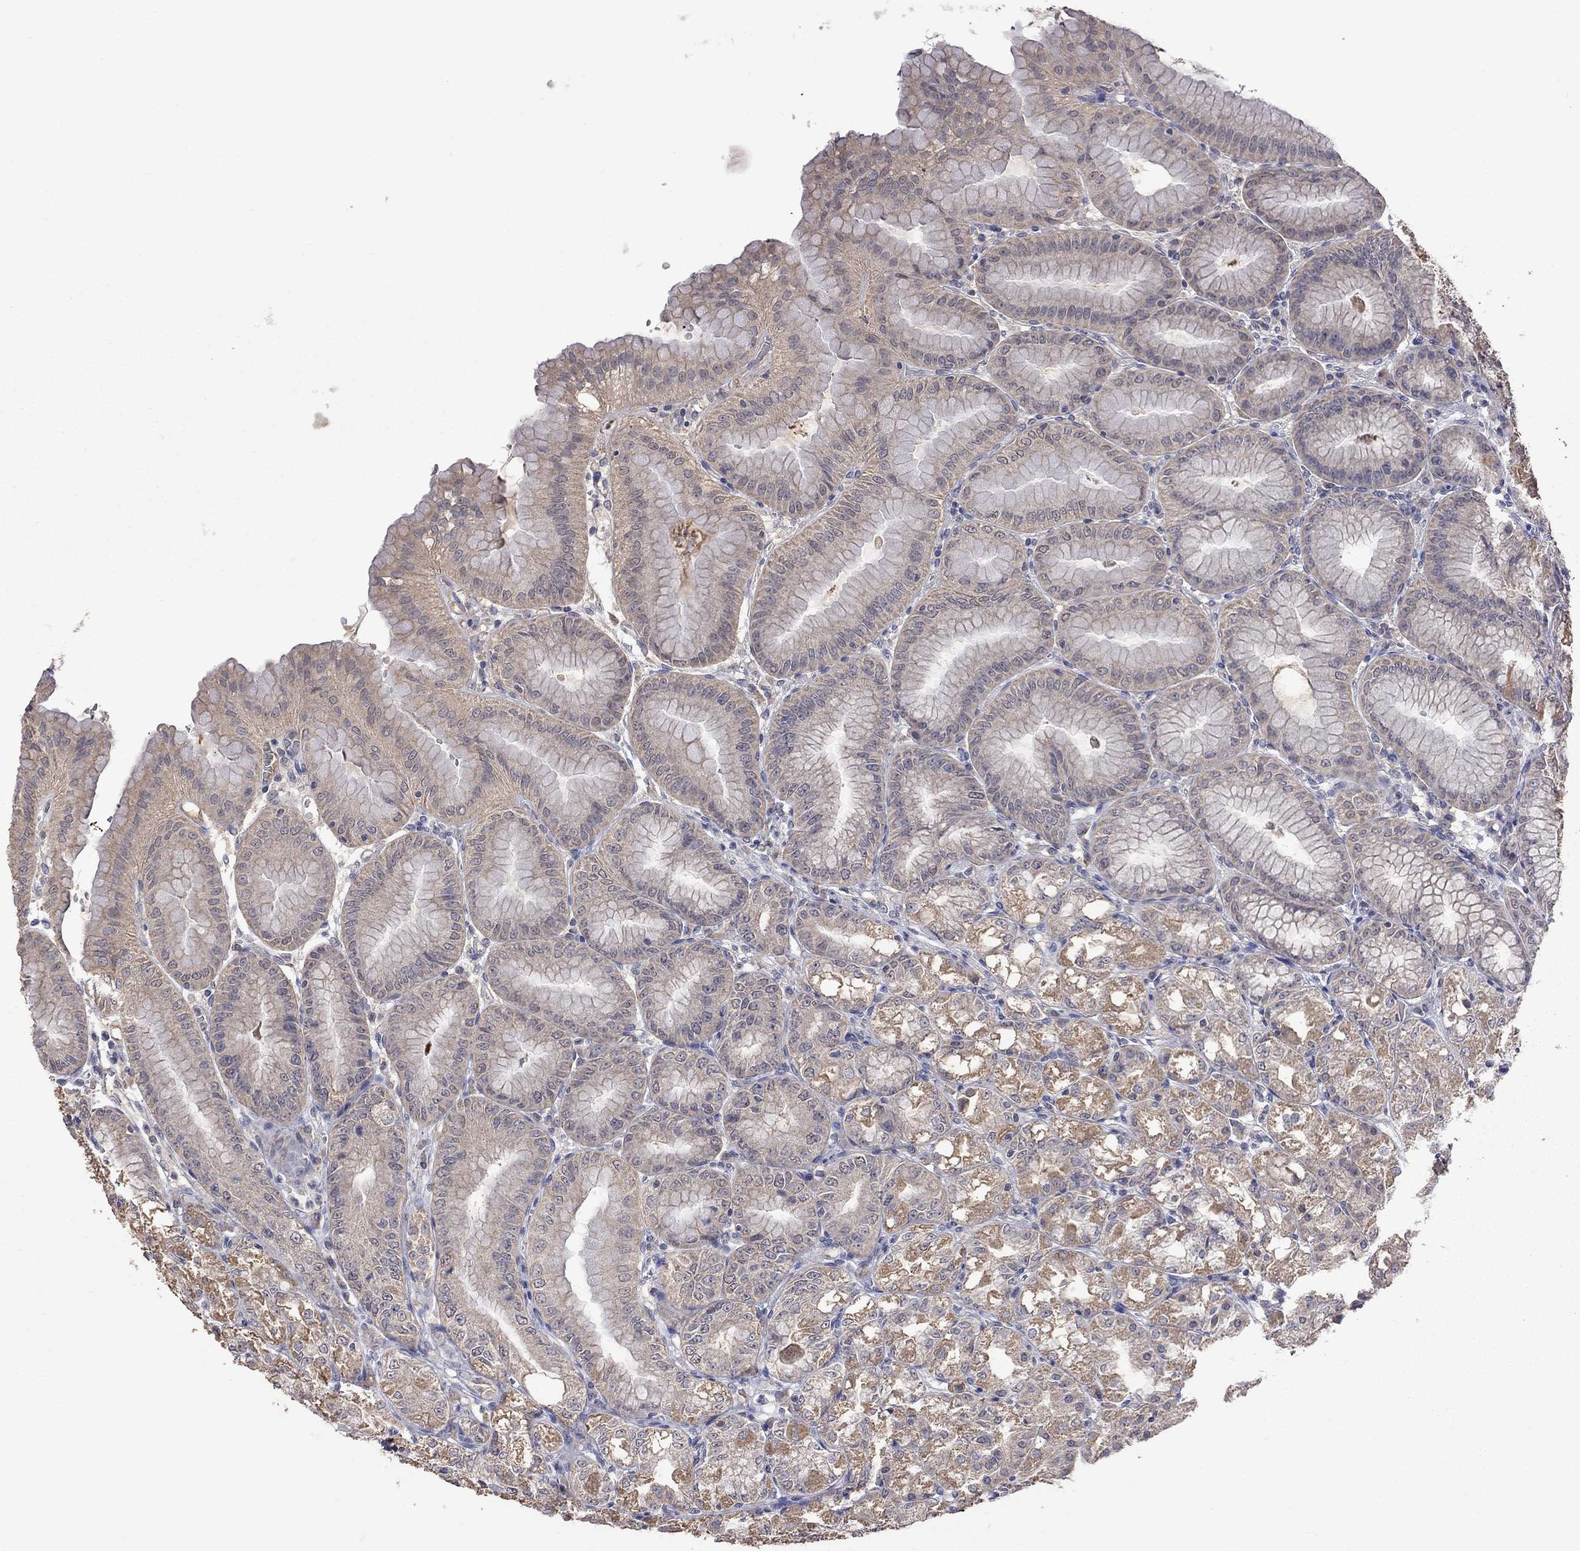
{"staining": {"intensity": "moderate", "quantity": ">75%", "location": "cytoplasmic/membranous"}, "tissue": "stomach", "cell_type": "Glandular cells", "image_type": "normal", "snomed": [{"axis": "morphology", "description": "Normal tissue, NOS"}, {"axis": "topography", "description": "Stomach"}], "caption": "Immunohistochemical staining of normal human stomach shows >75% levels of moderate cytoplasmic/membranous protein staining in approximately >75% of glandular cells. The staining is performed using DAB (3,3'-diaminobenzidine) brown chromogen to label protein expression. The nuclei are counter-stained blue using hematoxylin.", "gene": "HTR6", "patient": {"sex": "male", "age": 71}}